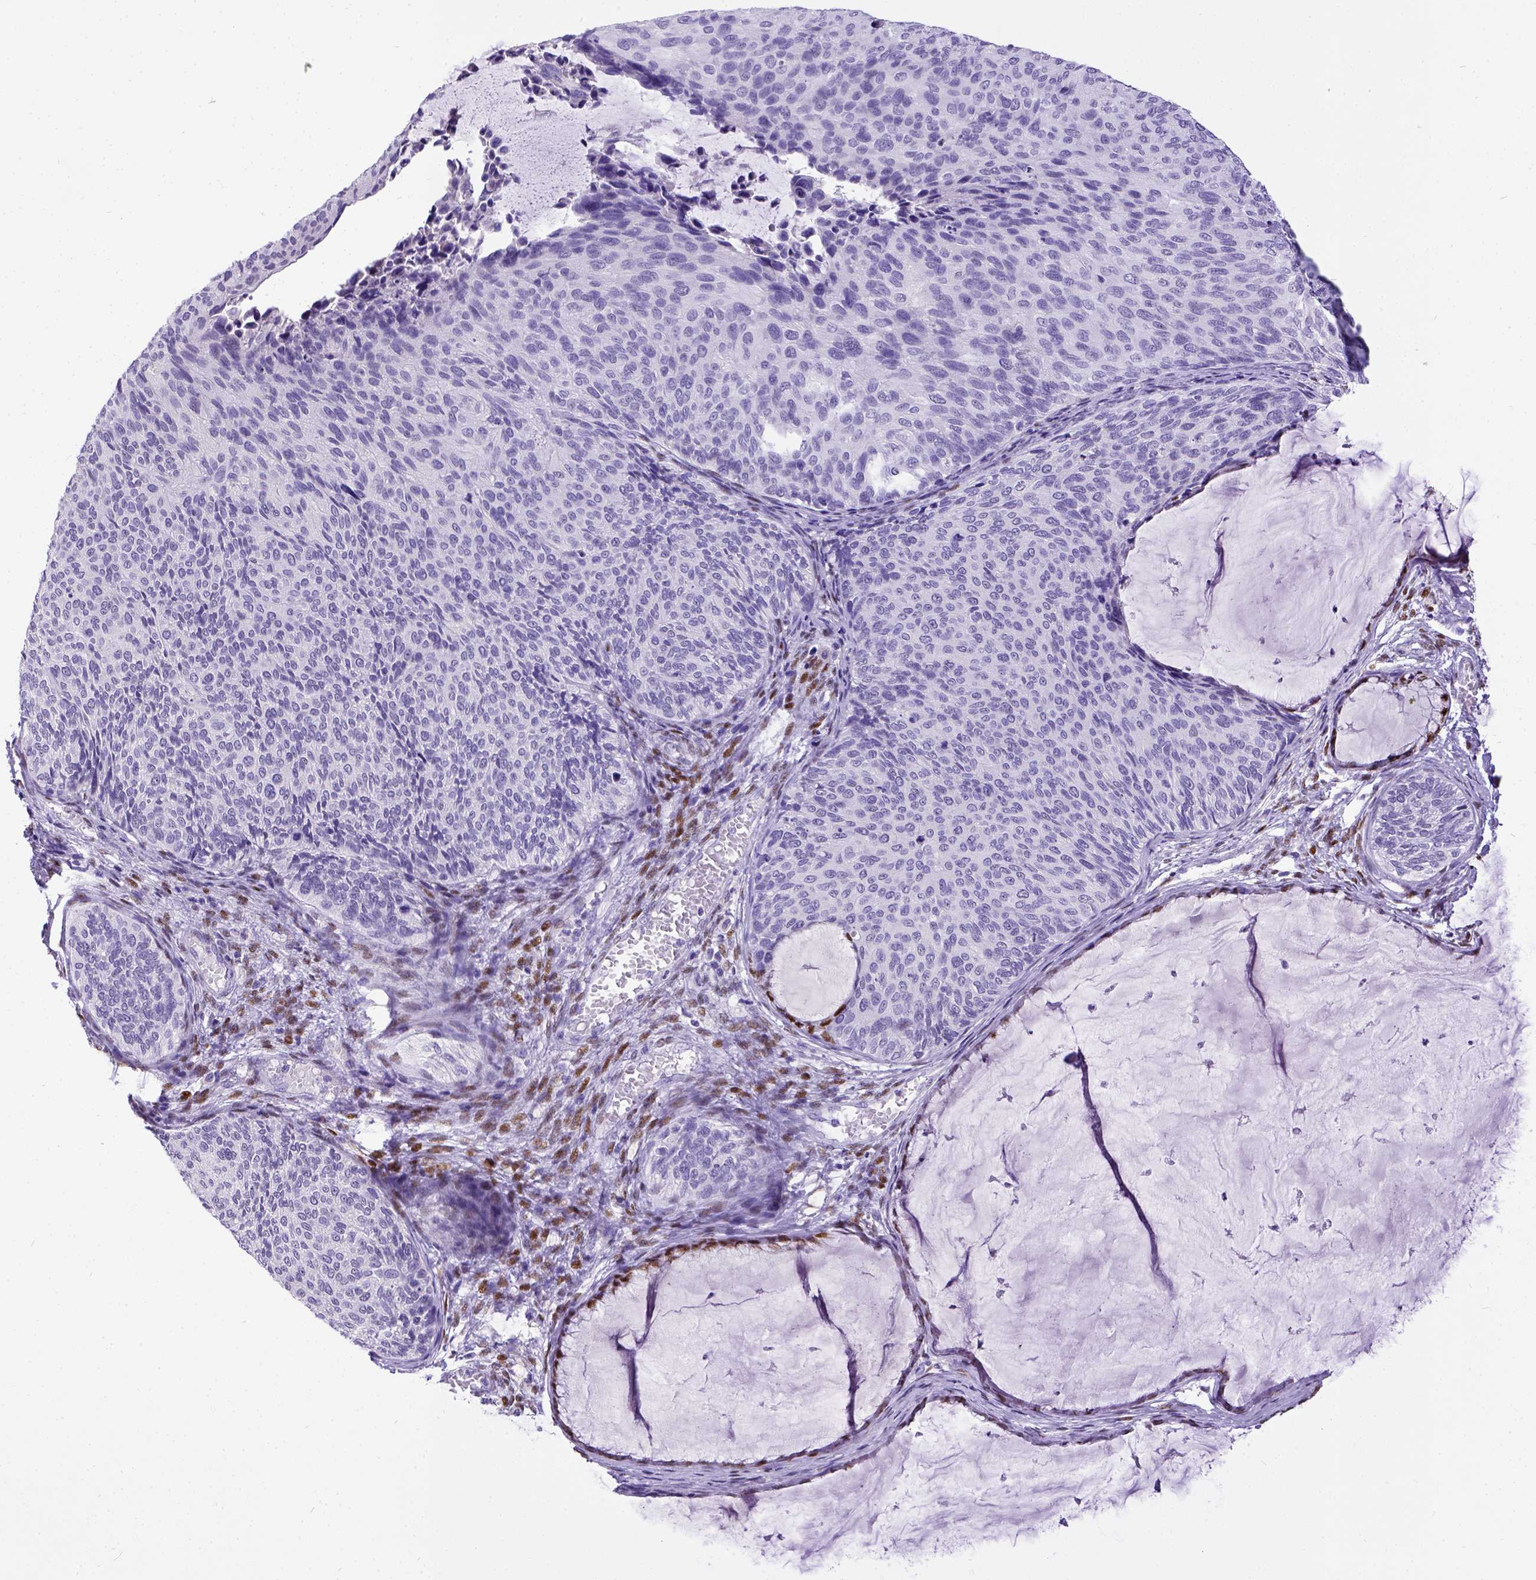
{"staining": {"intensity": "negative", "quantity": "none", "location": "none"}, "tissue": "cervical cancer", "cell_type": "Tumor cells", "image_type": "cancer", "snomed": [{"axis": "morphology", "description": "Squamous cell carcinoma, NOS"}, {"axis": "topography", "description": "Cervix"}], "caption": "Tumor cells show no significant expression in cervical cancer (squamous cell carcinoma).", "gene": "ESR1", "patient": {"sex": "female", "age": 36}}